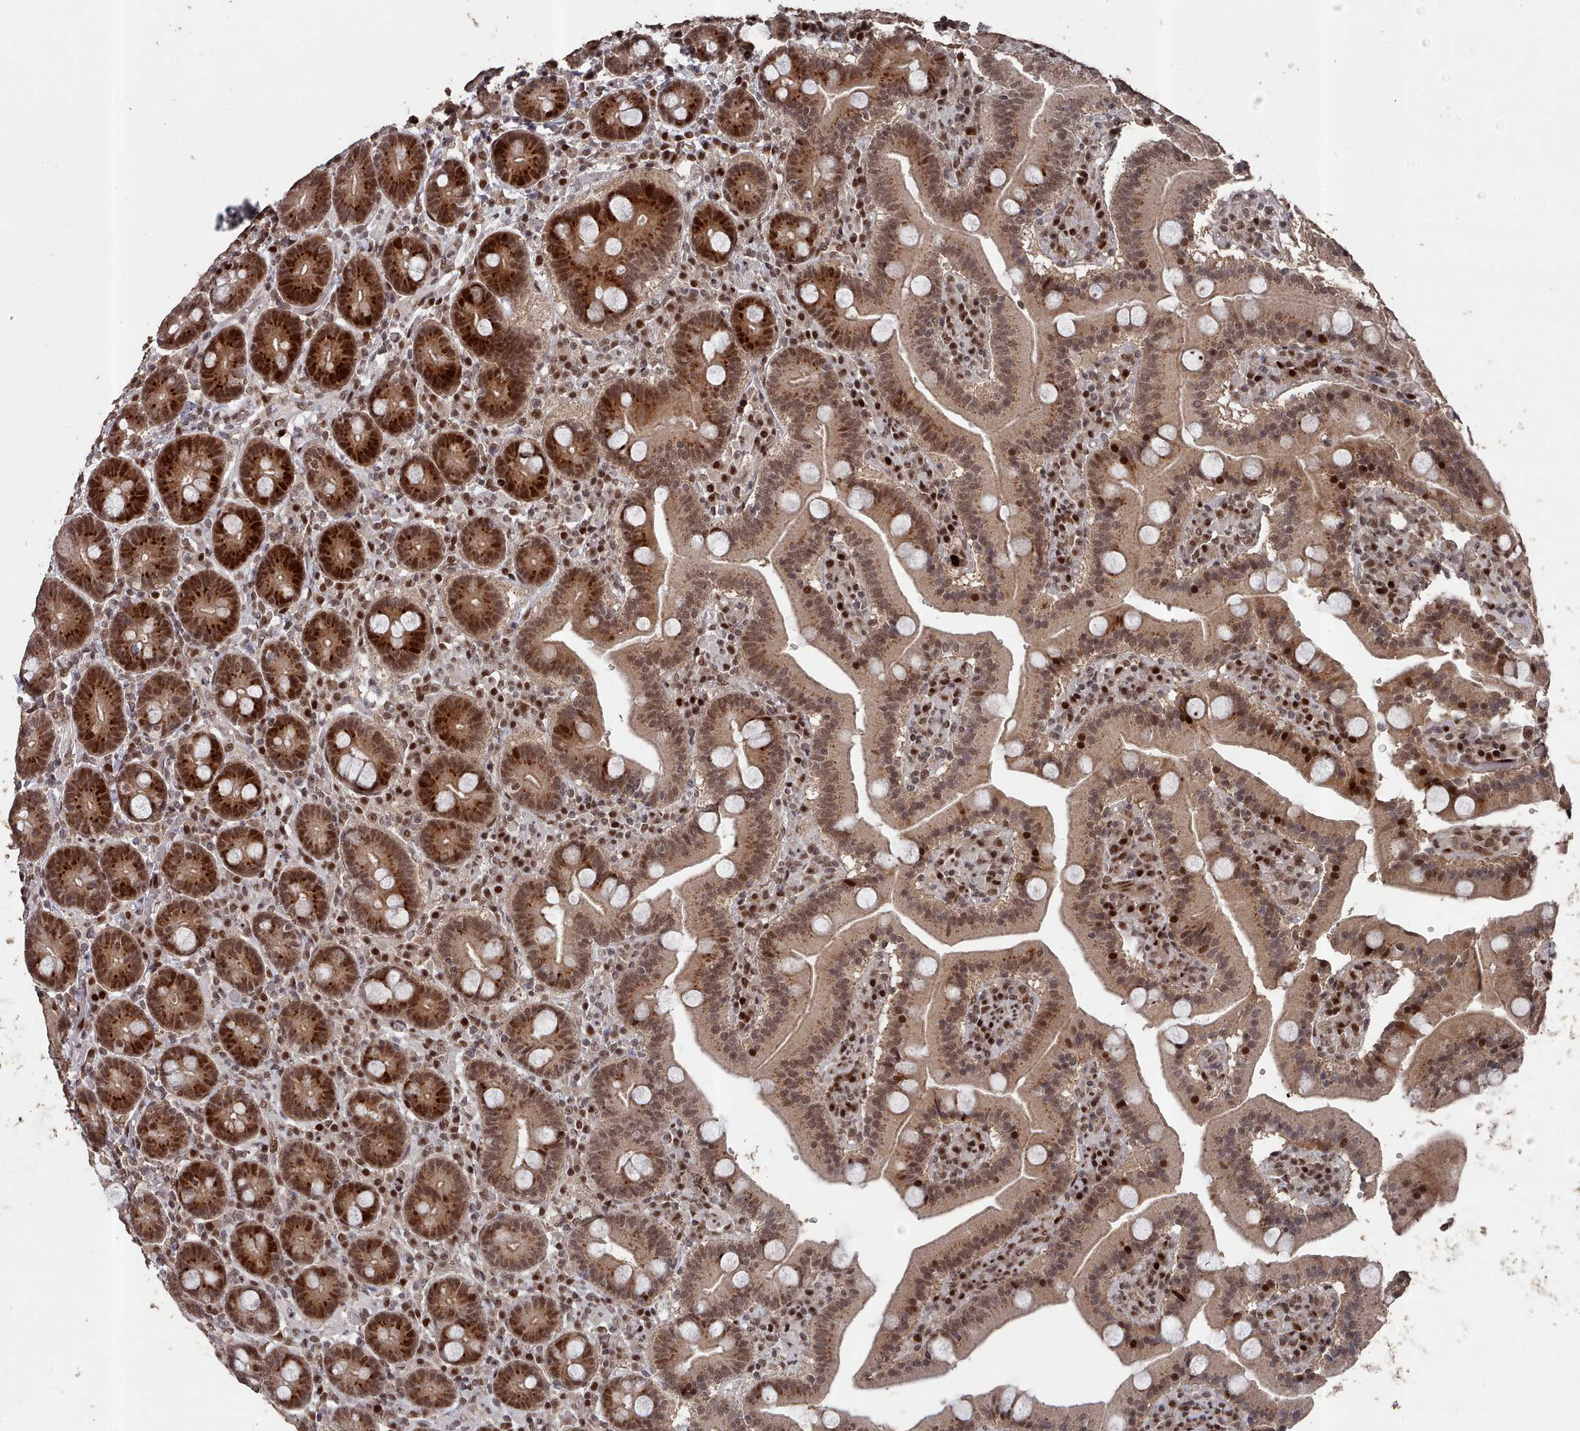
{"staining": {"intensity": "strong", "quantity": ">75%", "location": "cytoplasmic/membranous,nuclear"}, "tissue": "duodenum", "cell_type": "Glandular cells", "image_type": "normal", "snomed": [{"axis": "morphology", "description": "Normal tissue, NOS"}, {"axis": "topography", "description": "Duodenum"}], "caption": "Immunohistochemical staining of benign duodenum displays strong cytoplasmic/membranous,nuclear protein positivity in about >75% of glandular cells. (Stains: DAB (3,3'-diaminobenzidine) in brown, nuclei in blue, Microscopy: brightfield microscopy at high magnification).", "gene": "PNRC2", "patient": {"sex": "female", "age": 62}}